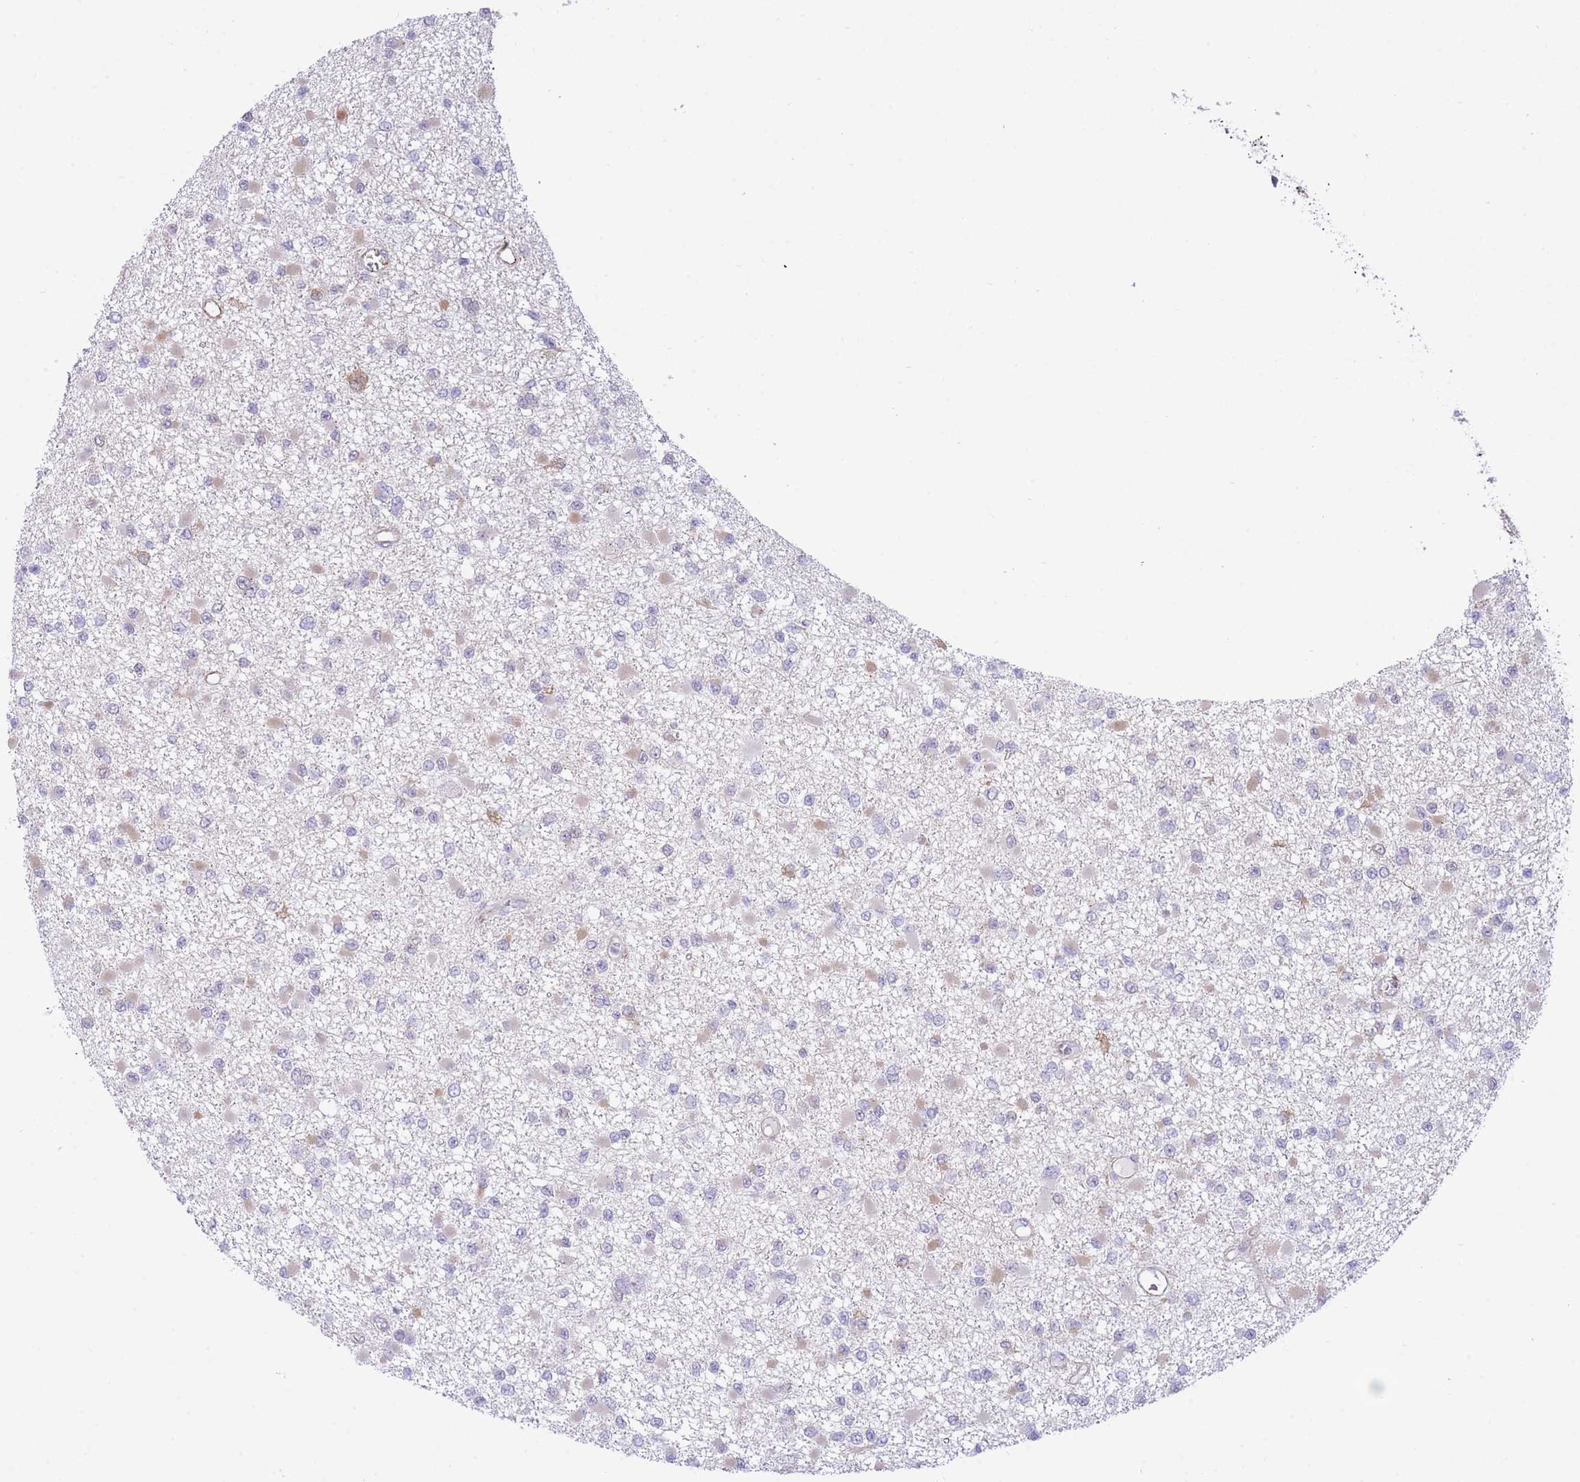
{"staining": {"intensity": "negative", "quantity": "none", "location": "none"}, "tissue": "glioma", "cell_type": "Tumor cells", "image_type": "cancer", "snomed": [{"axis": "morphology", "description": "Glioma, malignant, Low grade"}, {"axis": "topography", "description": "Brain"}], "caption": "The micrograph exhibits no significant staining in tumor cells of glioma. (DAB (3,3'-diaminobenzidine) immunohistochemistry, high magnification).", "gene": "PSG8", "patient": {"sex": "female", "age": 22}}